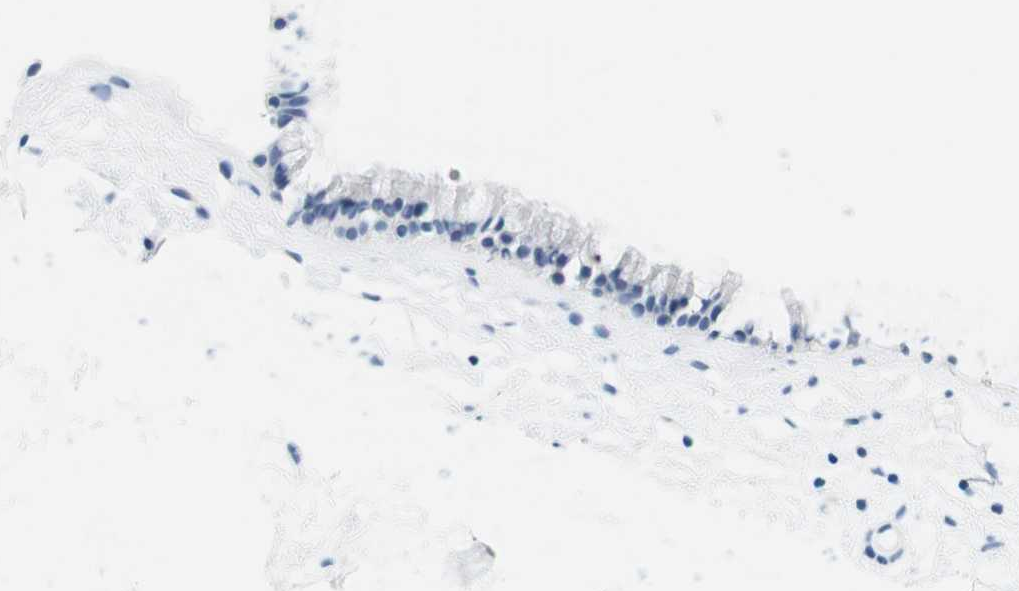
{"staining": {"intensity": "negative", "quantity": "none", "location": "none"}, "tissue": "nasopharynx", "cell_type": "Respiratory epithelial cells", "image_type": "normal", "snomed": [{"axis": "morphology", "description": "Normal tissue, NOS"}, {"axis": "morphology", "description": "Inflammation, NOS"}, {"axis": "topography", "description": "Nasopharynx"}], "caption": "This is an IHC image of benign nasopharynx. There is no expression in respiratory epithelial cells.", "gene": "TNNT2", "patient": {"sex": "male", "age": 48}}